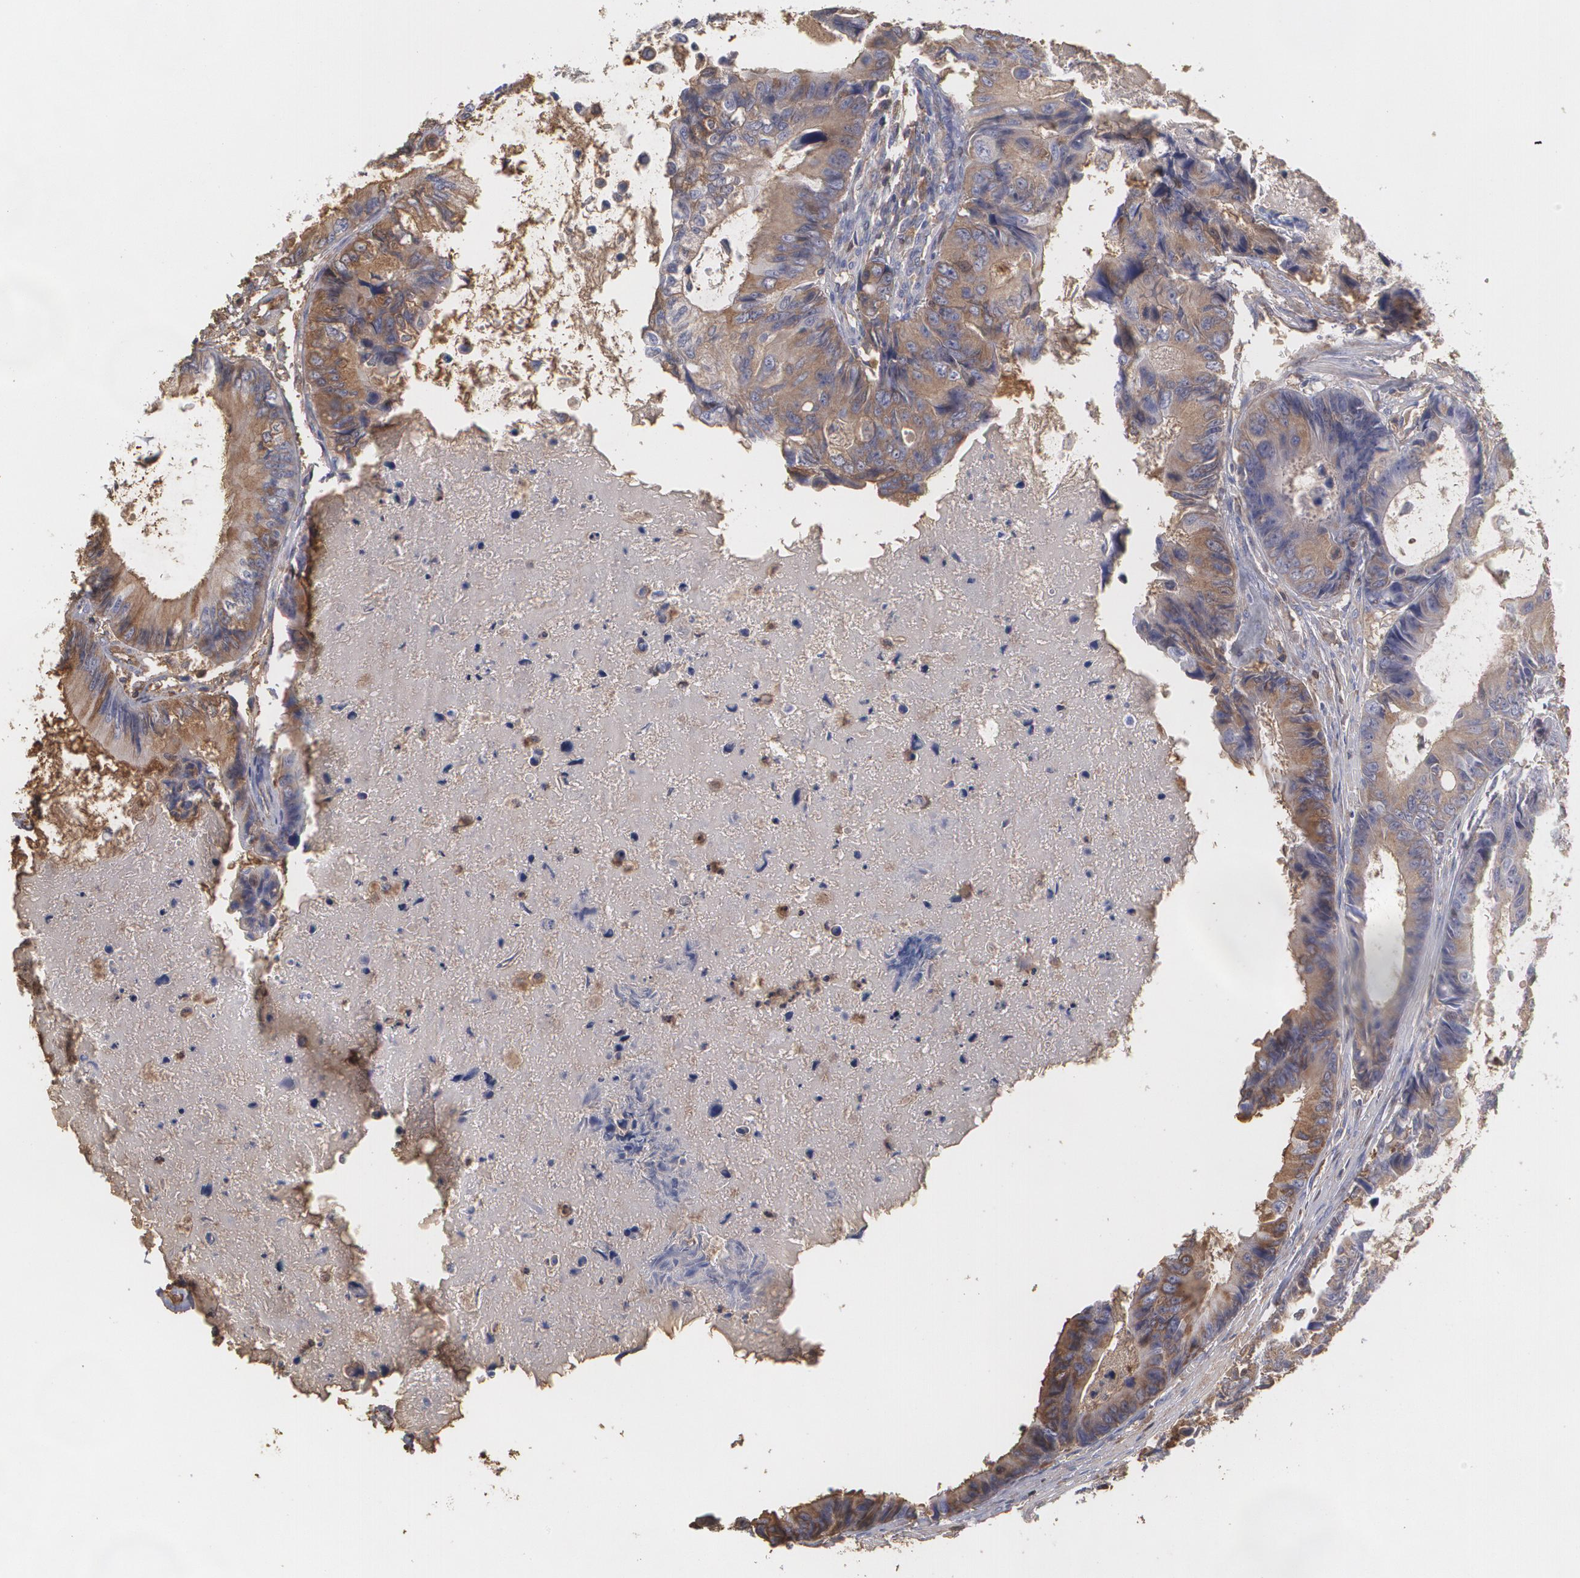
{"staining": {"intensity": "moderate", "quantity": ">75%", "location": "cytoplasmic/membranous"}, "tissue": "colorectal cancer", "cell_type": "Tumor cells", "image_type": "cancer", "snomed": [{"axis": "morphology", "description": "Adenocarcinoma, NOS"}, {"axis": "topography", "description": "Rectum"}], "caption": "Adenocarcinoma (colorectal) stained with immunohistochemistry (IHC) exhibits moderate cytoplasmic/membranous staining in approximately >75% of tumor cells.", "gene": "SERPINA1", "patient": {"sex": "female", "age": 98}}